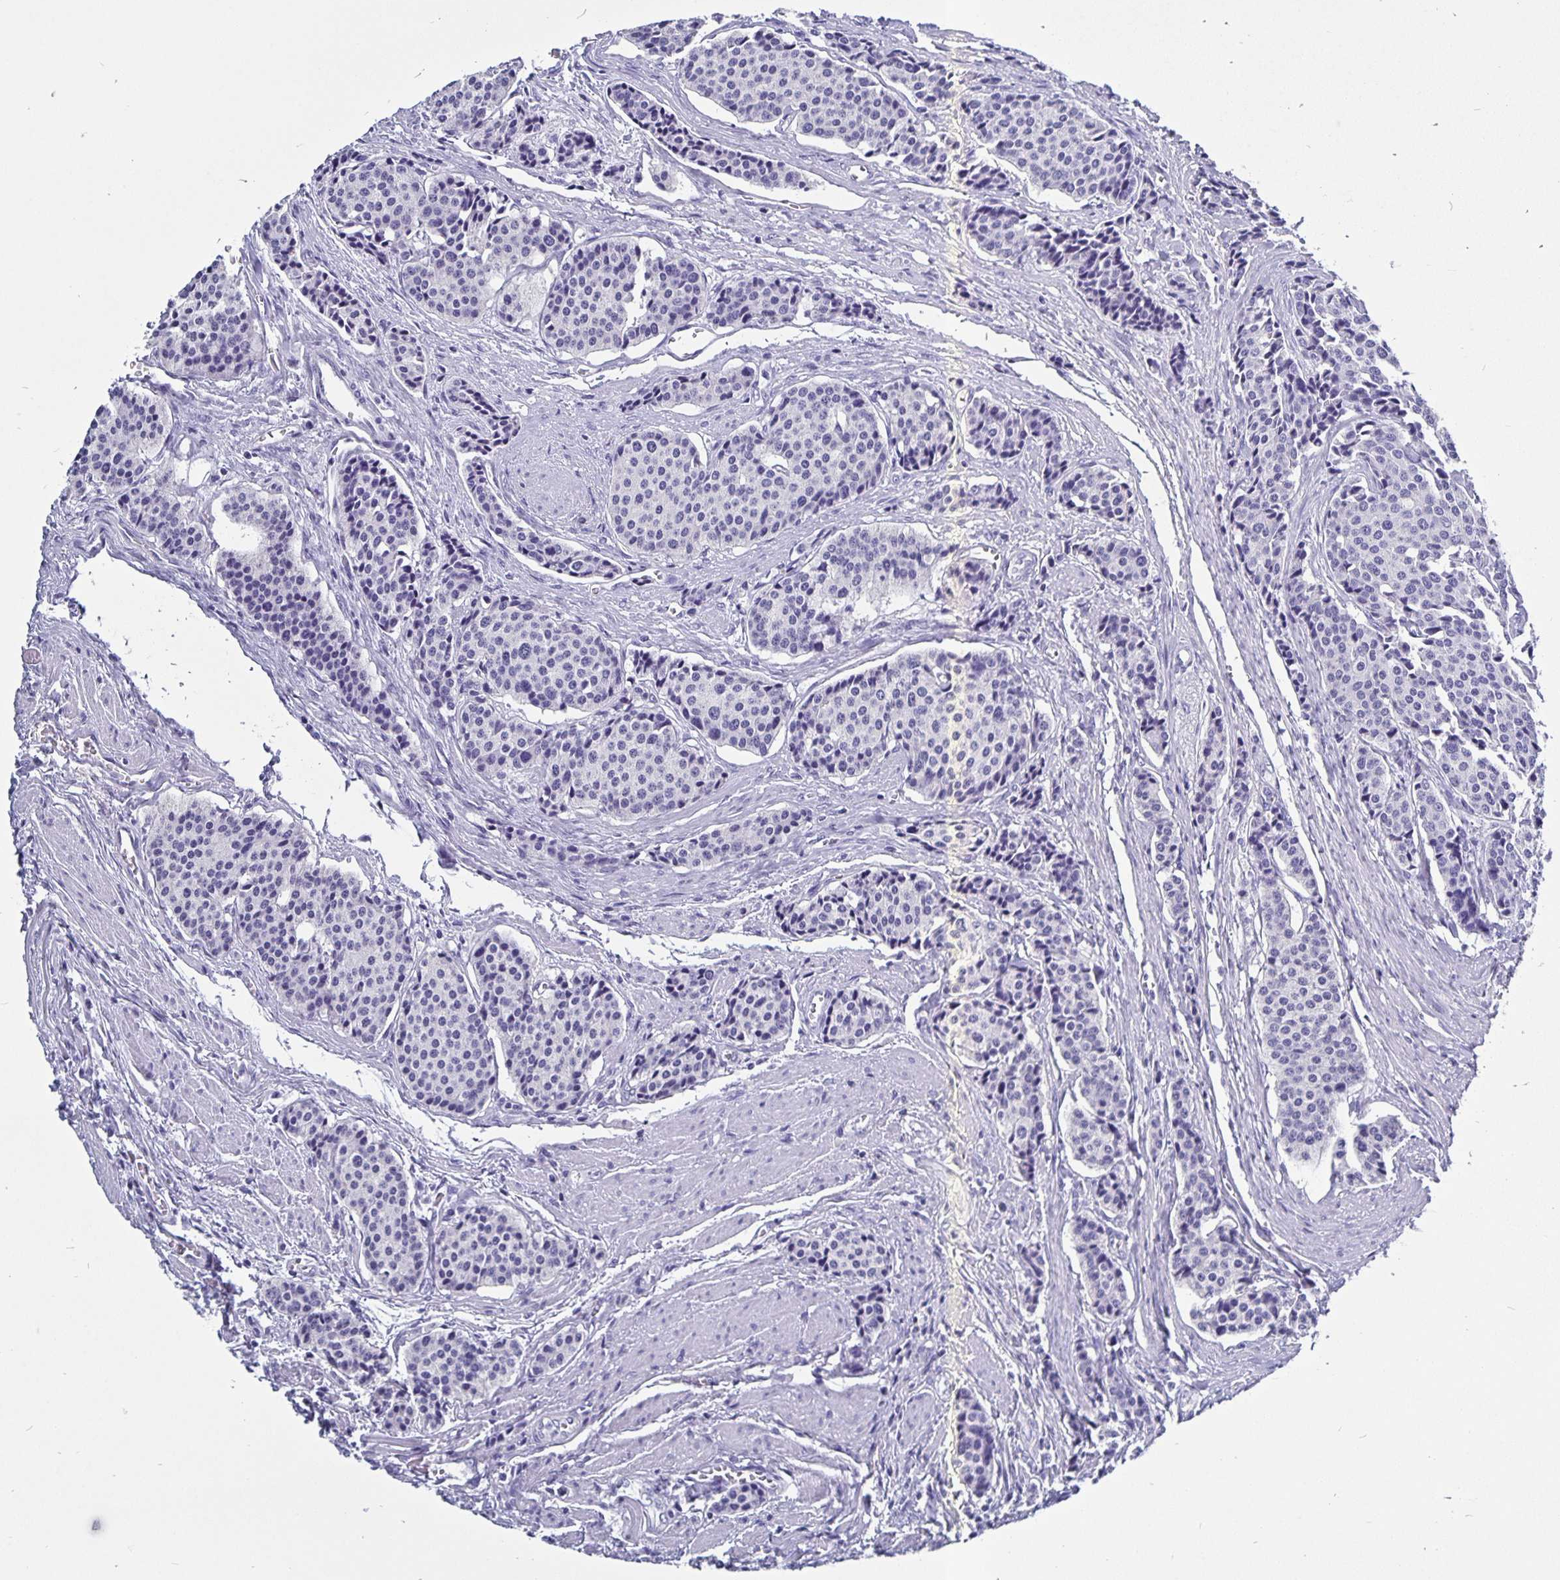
{"staining": {"intensity": "negative", "quantity": "none", "location": "none"}, "tissue": "carcinoid", "cell_type": "Tumor cells", "image_type": "cancer", "snomed": [{"axis": "morphology", "description": "Carcinoid, malignant, NOS"}, {"axis": "topography", "description": "Small intestine"}], "caption": "Tumor cells show no significant staining in carcinoid.", "gene": "ODF3B", "patient": {"sex": "male", "age": 73}}